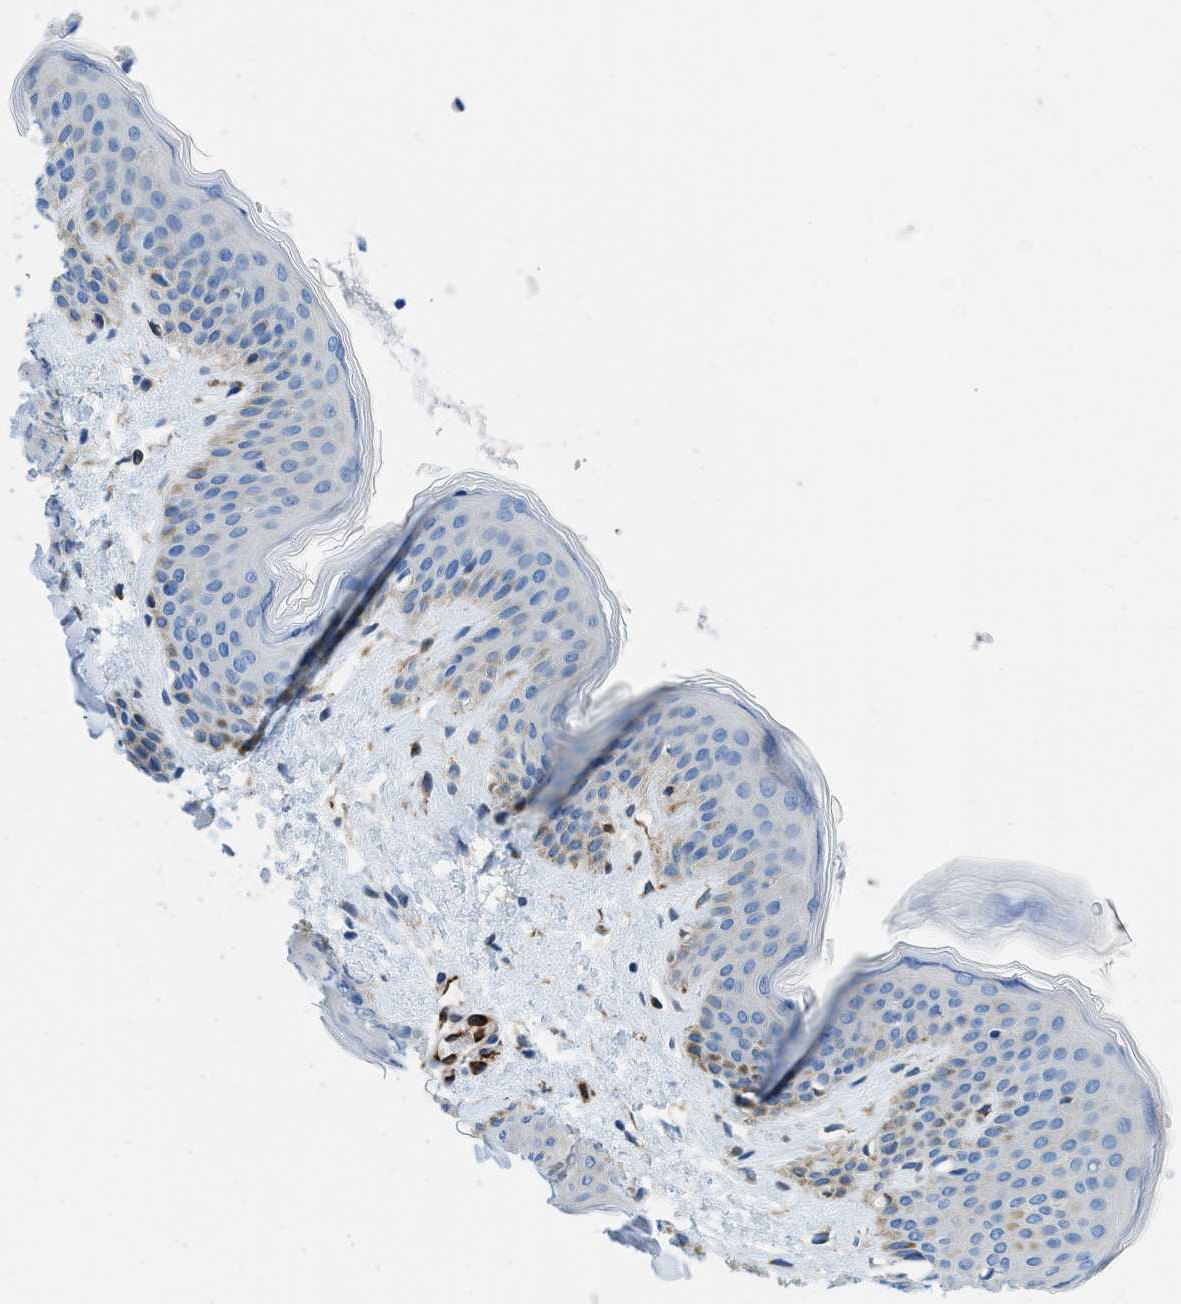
{"staining": {"intensity": "negative", "quantity": "none", "location": "none"}, "tissue": "skin", "cell_type": "Fibroblasts", "image_type": "normal", "snomed": [{"axis": "morphology", "description": "Normal tissue, NOS"}, {"axis": "topography", "description": "Skin"}], "caption": "This is an immunohistochemistry (IHC) image of benign skin. There is no positivity in fibroblasts.", "gene": "XCR1", "patient": {"sex": "female", "age": 17}}